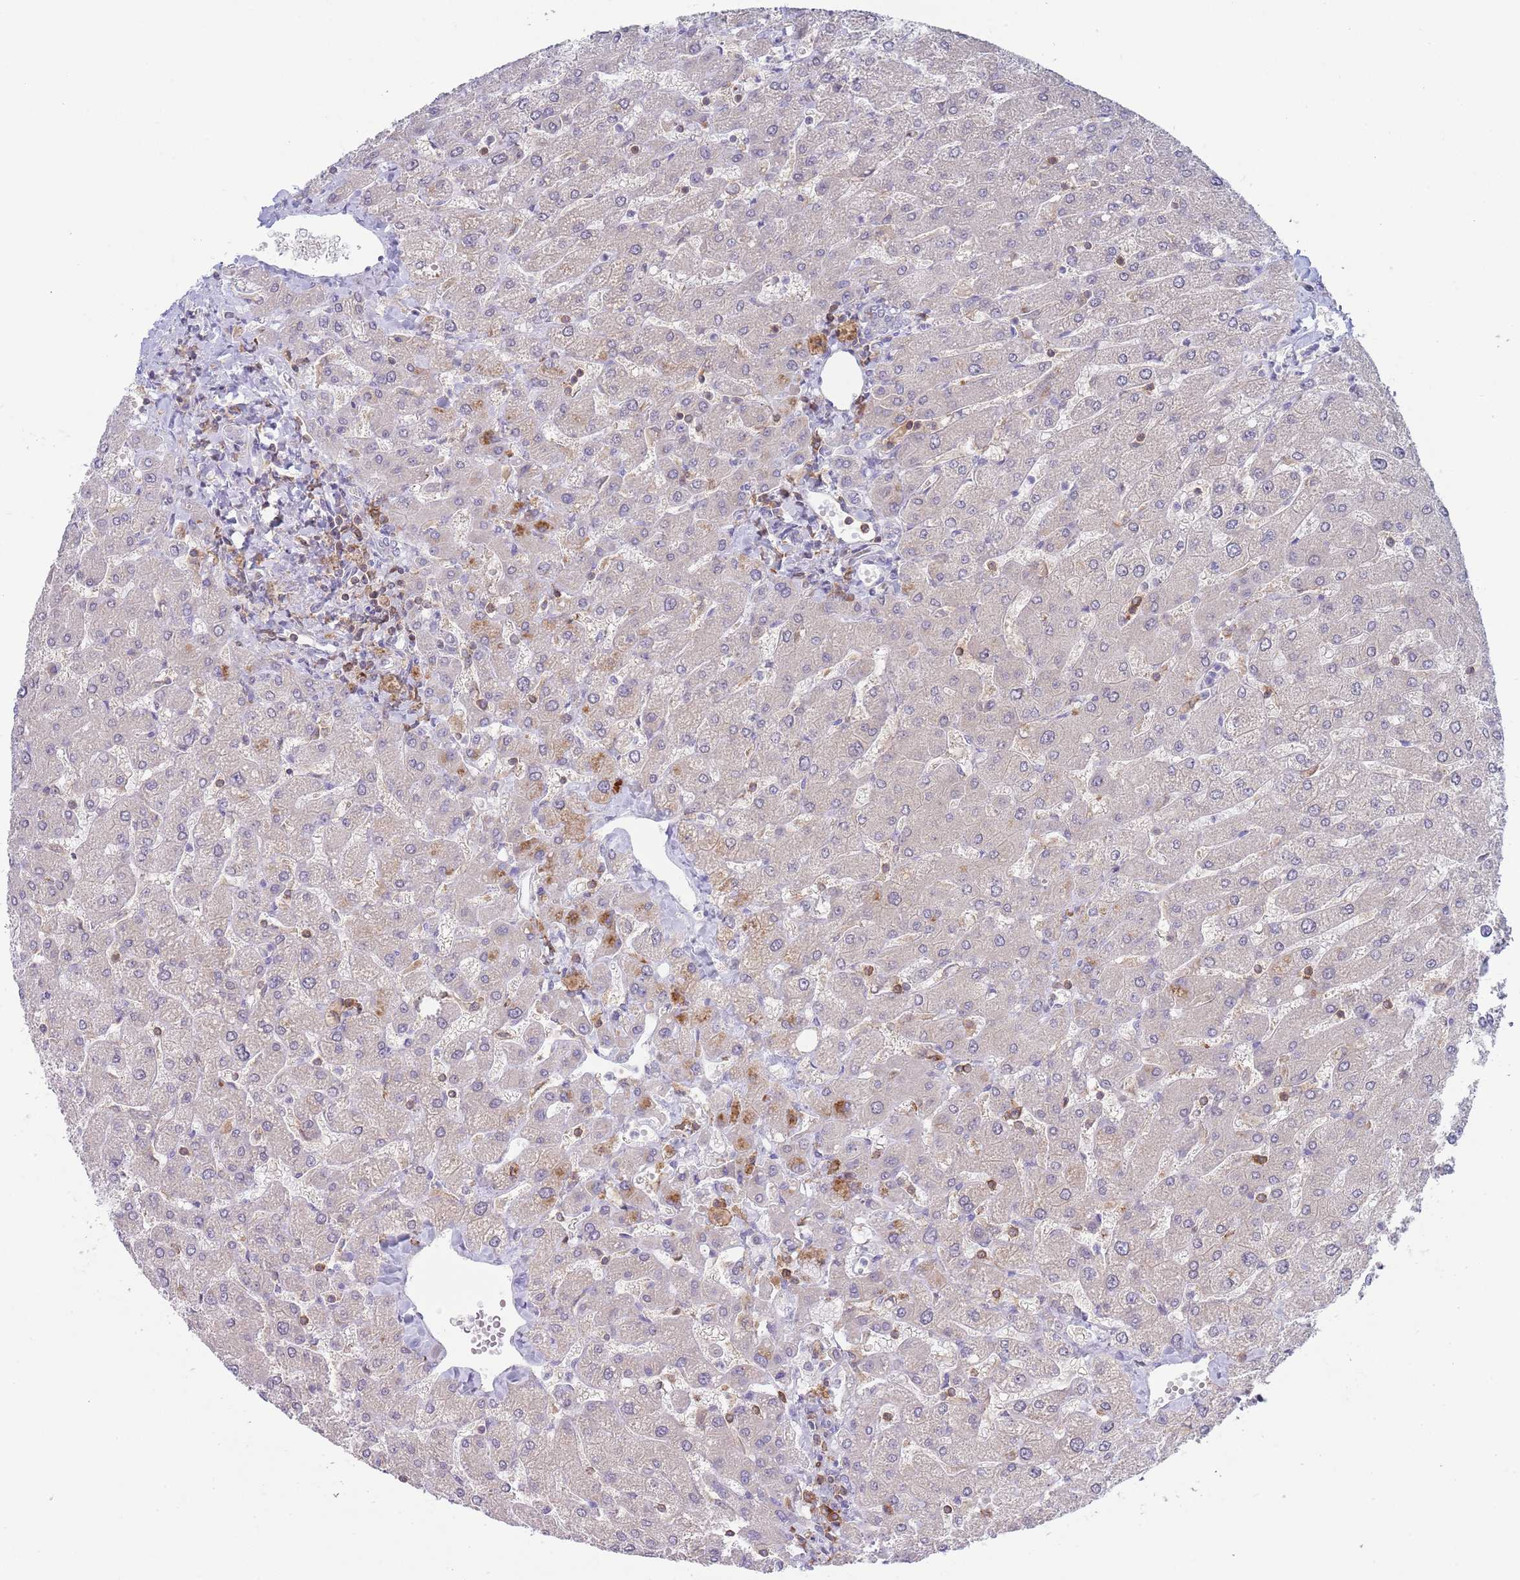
{"staining": {"intensity": "negative", "quantity": "none", "location": "none"}, "tissue": "liver", "cell_type": "Cholangiocytes", "image_type": "normal", "snomed": [{"axis": "morphology", "description": "Normal tissue, NOS"}, {"axis": "topography", "description": "Liver"}], "caption": "Photomicrograph shows no protein positivity in cholangiocytes of benign liver.", "gene": "LPXN", "patient": {"sex": "male", "age": 55}}